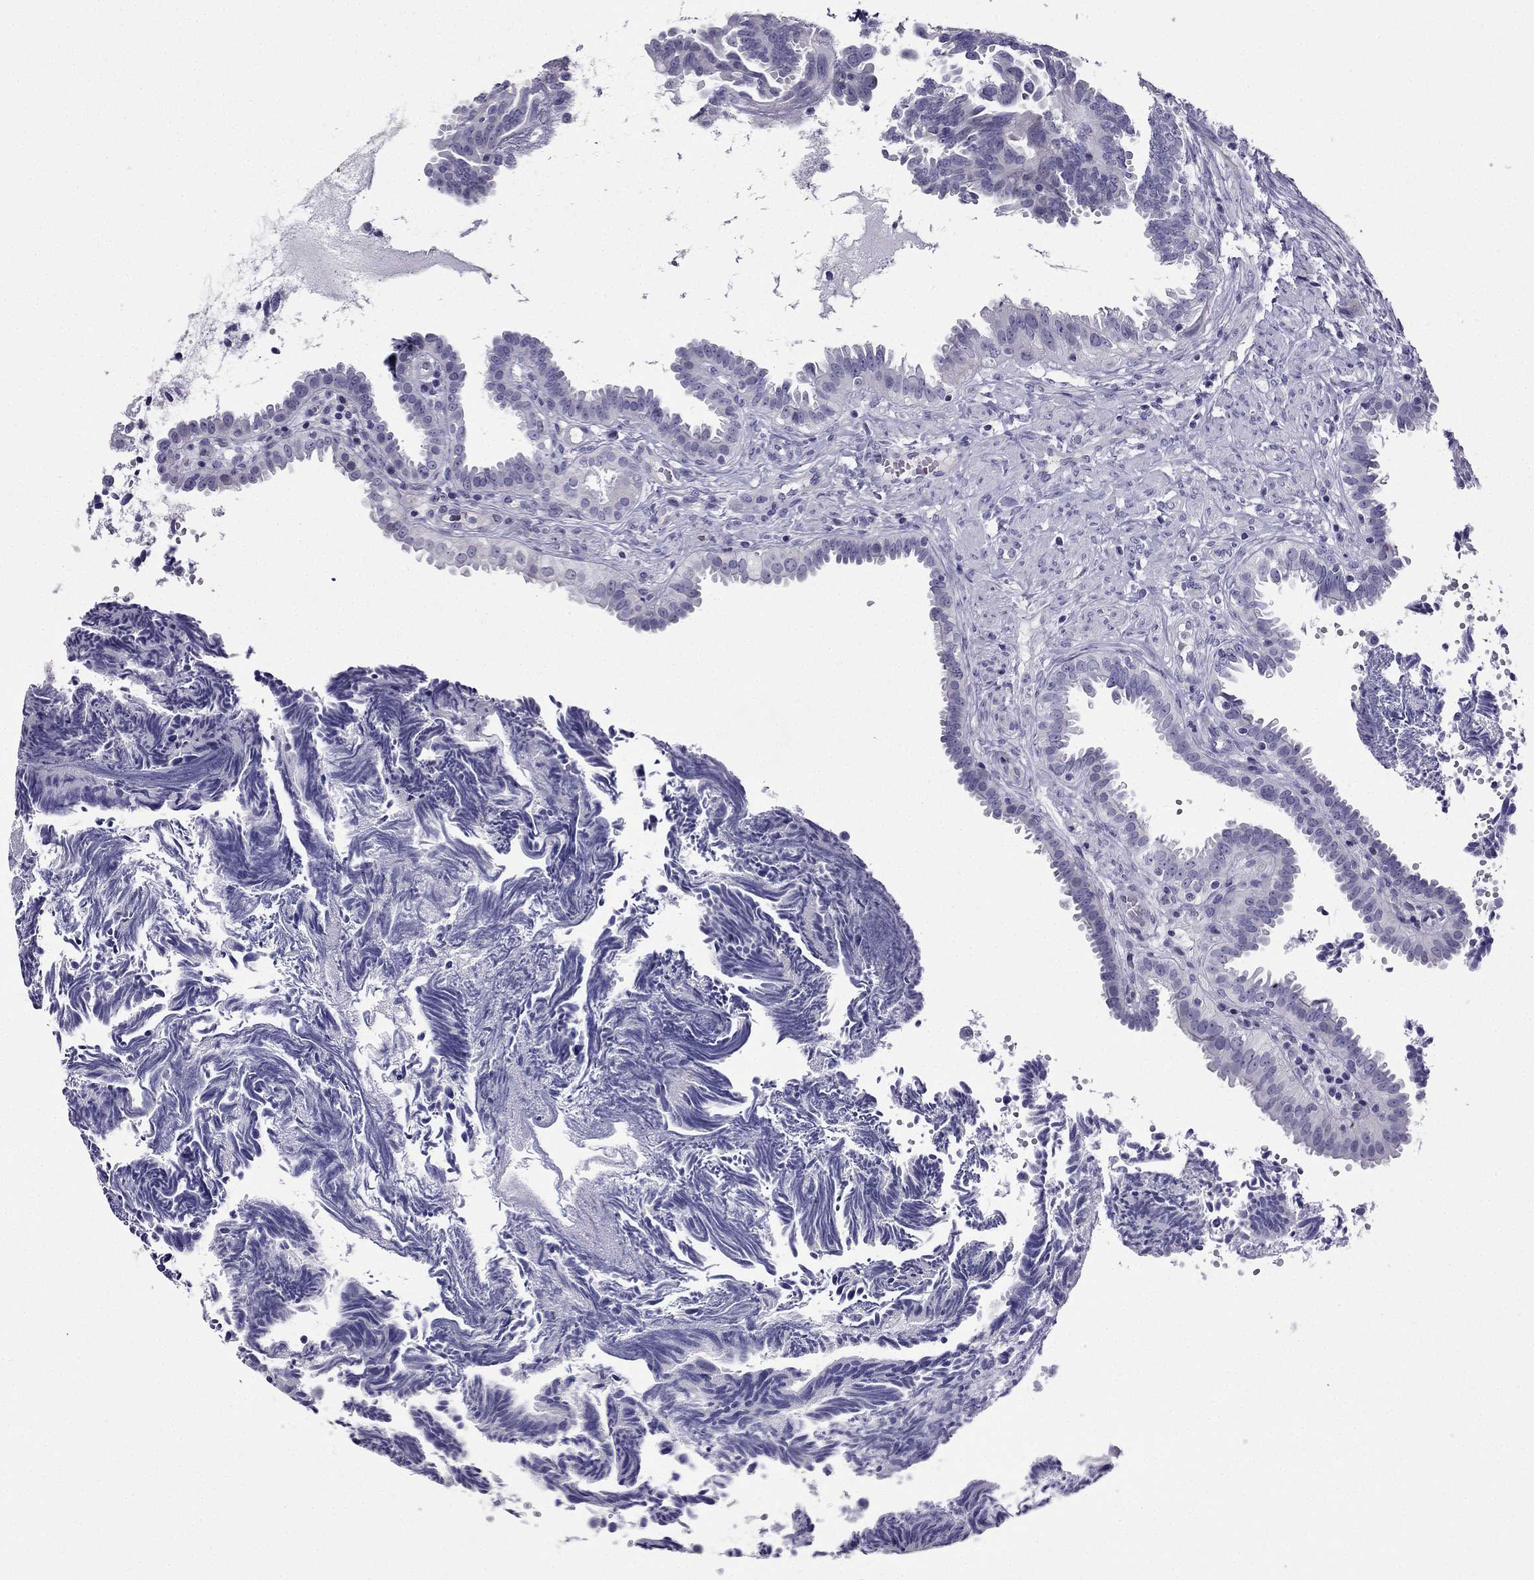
{"staining": {"intensity": "negative", "quantity": "none", "location": "none"}, "tissue": "fallopian tube", "cell_type": "Glandular cells", "image_type": "normal", "snomed": [{"axis": "morphology", "description": "Normal tissue, NOS"}, {"axis": "topography", "description": "Fallopian tube"}], "caption": "An immunohistochemistry (IHC) histopathology image of benign fallopian tube is shown. There is no staining in glandular cells of fallopian tube.", "gene": "KCNJ10", "patient": {"sex": "female", "age": 39}}